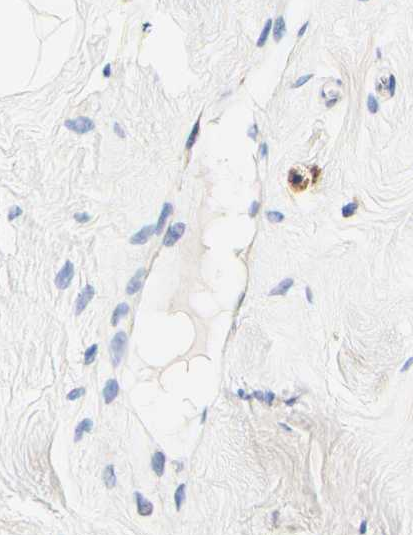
{"staining": {"intensity": "negative", "quantity": "none", "location": "none"}, "tissue": "breast", "cell_type": "Adipocytes", "image_type": "normal", "snomed": [{"axis": "morphology", "description": "Normal tissue, NOS"}, {"axis": "topography", "description": "Breast"}], "caption": "Breast was stained to show a protein in brown. There is no significant staining in adipocytes. (Stains: DAB (3,3'-diaminobenzidine) immunohistochemistry with hematoxylin counter stain, Microscopy: brightfield microscopy at high magnification).", "gene": "CAMK4", "patient": {"sex": "female", "age": 23}}